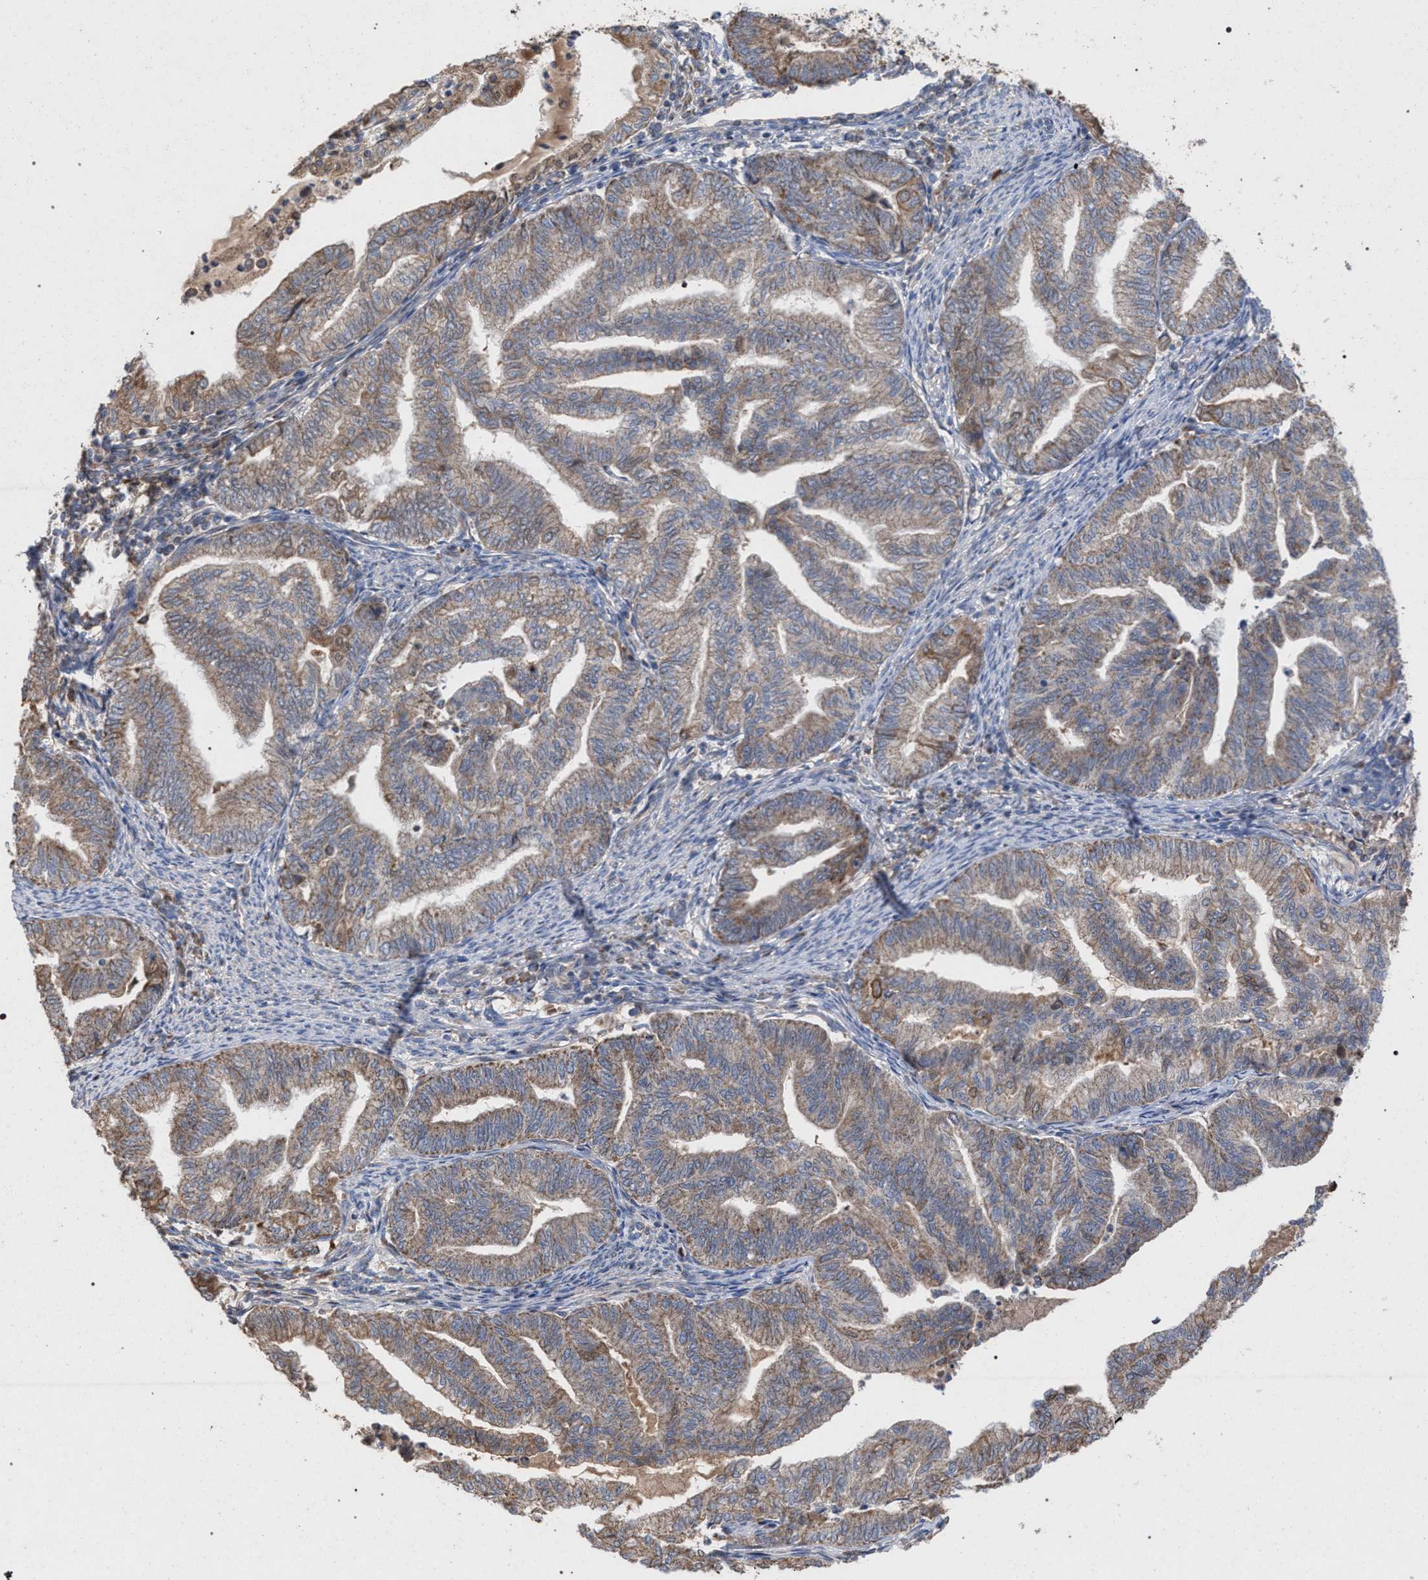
{"staining": {"intensity": "weak", "quantity": ">75%", "location": "cytoplasmic/membranous"}, "tissue": "endometrial cancer", "cell_type": "Tumor cells", "image_type": "cancer", "snomed": [{"axis": "morphology", "description": "Adenocarcinoma, NOS"}, {"axis": "topography", "description": "Endometrium"}], "caption": "Endometrial cancer (adenocarcinoma) stained with immunohistochemistry displays weak cytoplasmic/membranous expression in approximately >75% of tumor cells.", "gene": "BCL2L12", "patient": {"sex": "female", "age": 79}}